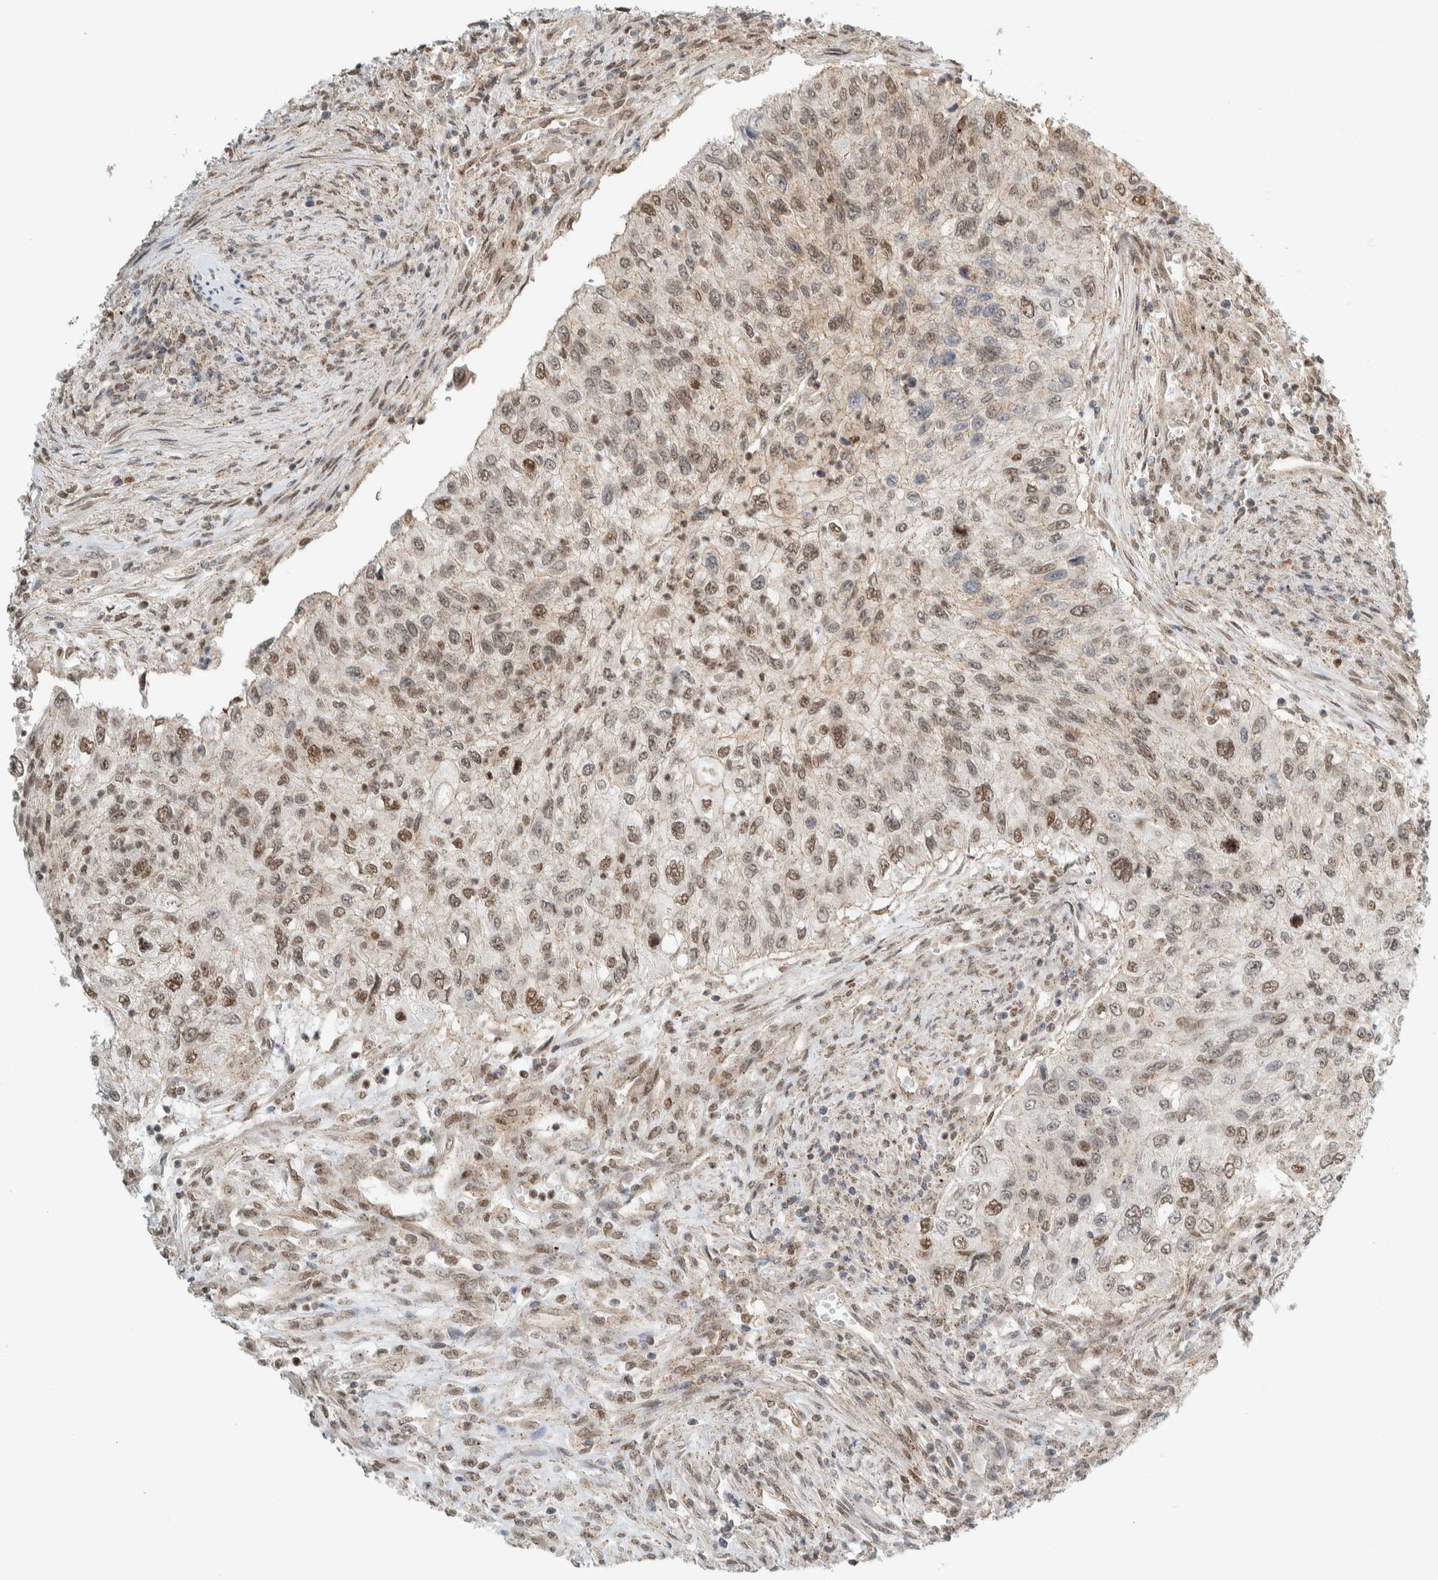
{"staining": {"intensity": "moderate", "quantity": ">75%", "location": "nuclear"}, "tissue": "urothelial cancer", "cell_type": "Tumor cells", "image_type": "cancer", "snomed": [{"axis": "morphology", "description": "Urothelial carcinoma, High grade"}, {"axis": "topography", "description": "Urinary bladder"}], "caption": "High-magnification brightfield microscopy of urothelial cancer stained with DAB (3,3'-diaminobenzidine) (brown) and counterstained with hematoxylin (blue). tumor cells exhibit moderate nuclear positivity is seen in about>75% of cells.", "gene": "TFE3", "patient": {"sex": "female", "age": 60}}